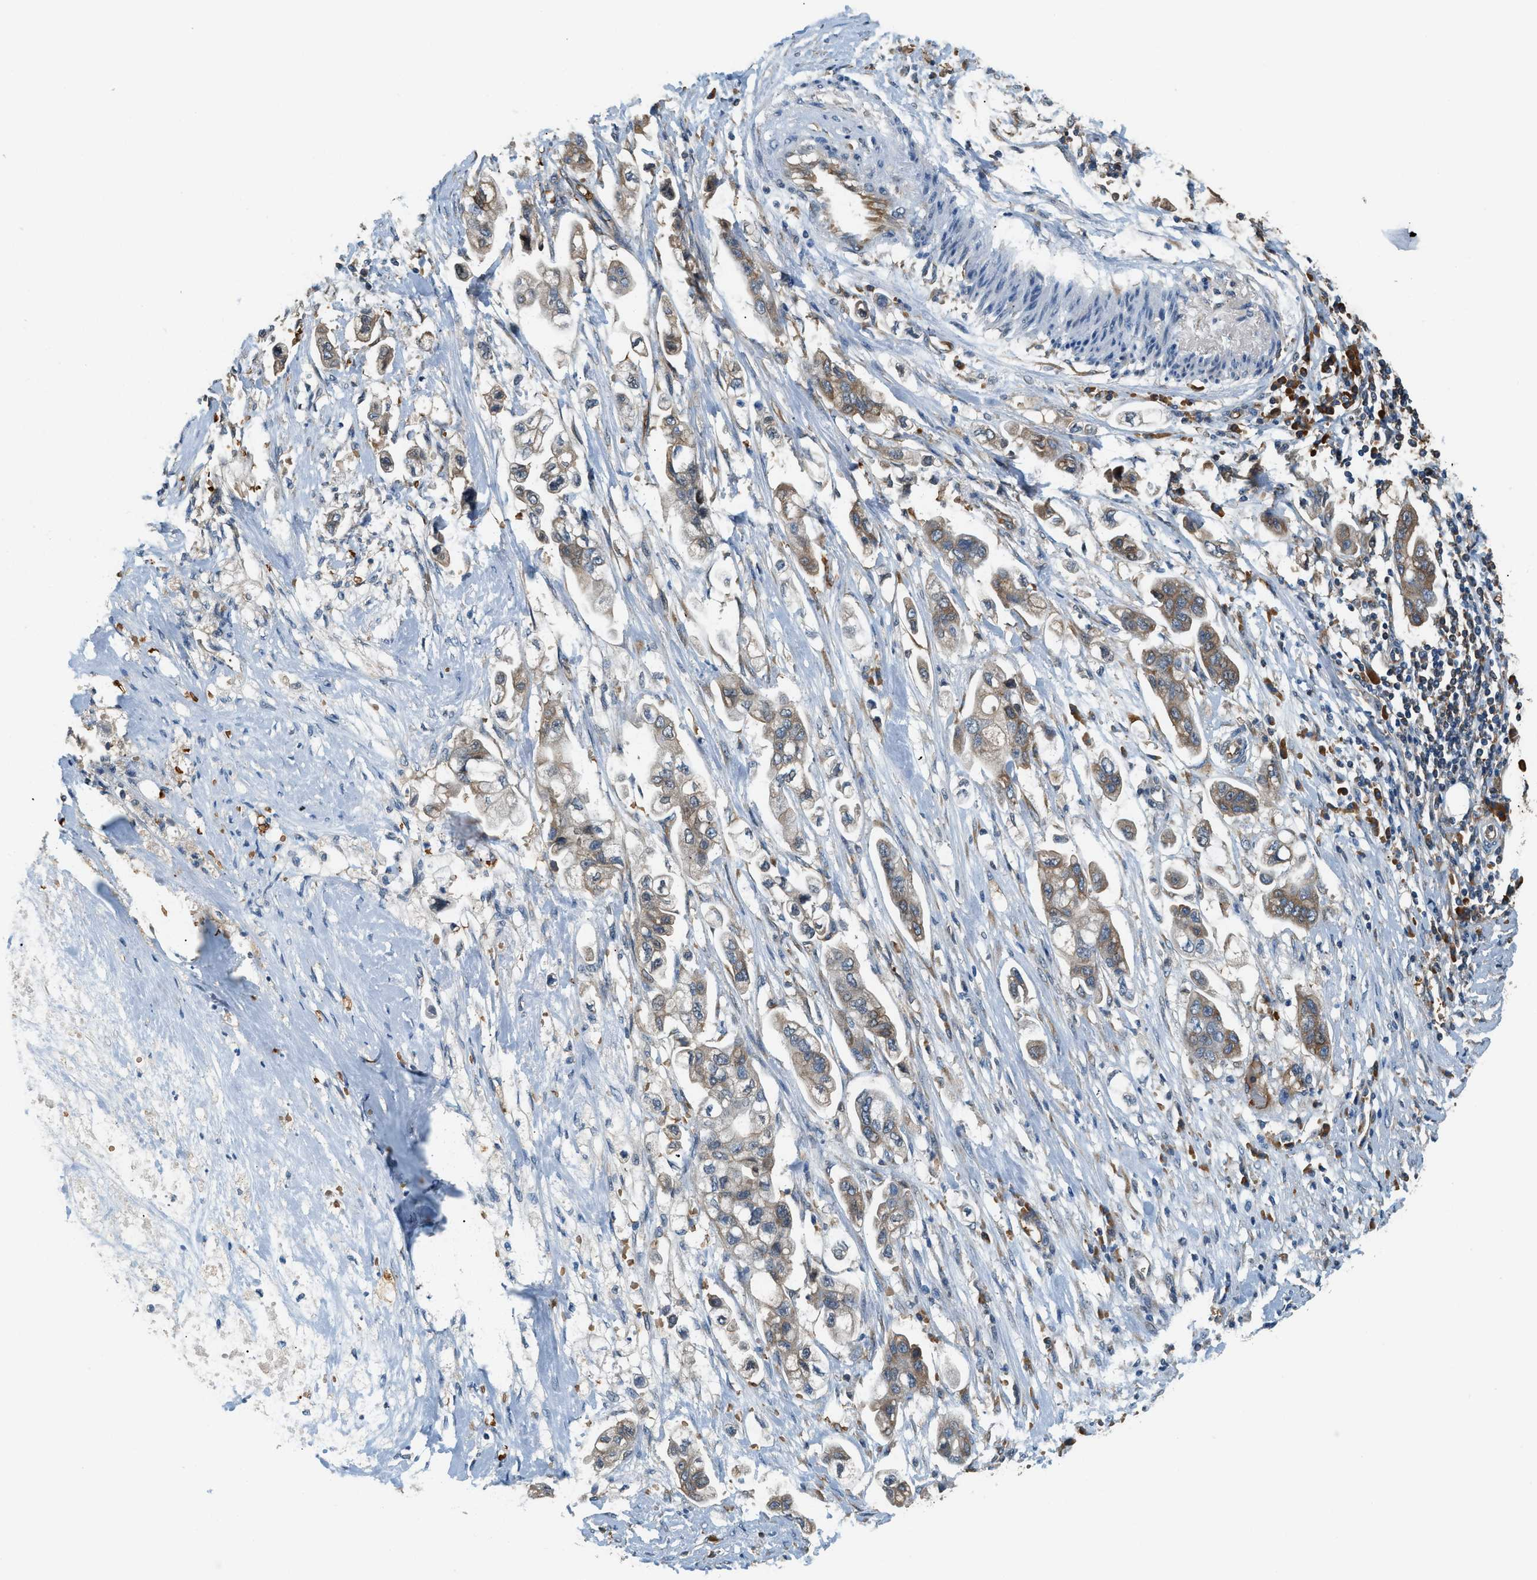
{"staining": {"intensity": "moderate", "quantity": "25%-75%", "location": "cytoplasmic/membranous"}, "tissue": "stomach cancer", "cell_type": "Tumor cells", "image_type": "cancer", "snomed": [{"axis": "morphology", "description": "Adenocarcinoma, NOS"}, {"axis": "topography", "description": "Stomach"}], "caption": "Tumor cells demonstrate medium levels of moderate cytoplasmic/membranous staining in approximately 25%-75% of cells in human stomach adenocarcinoma.", "gene": "CYTH2", "patient": {"sex": "male", "age": 62}}